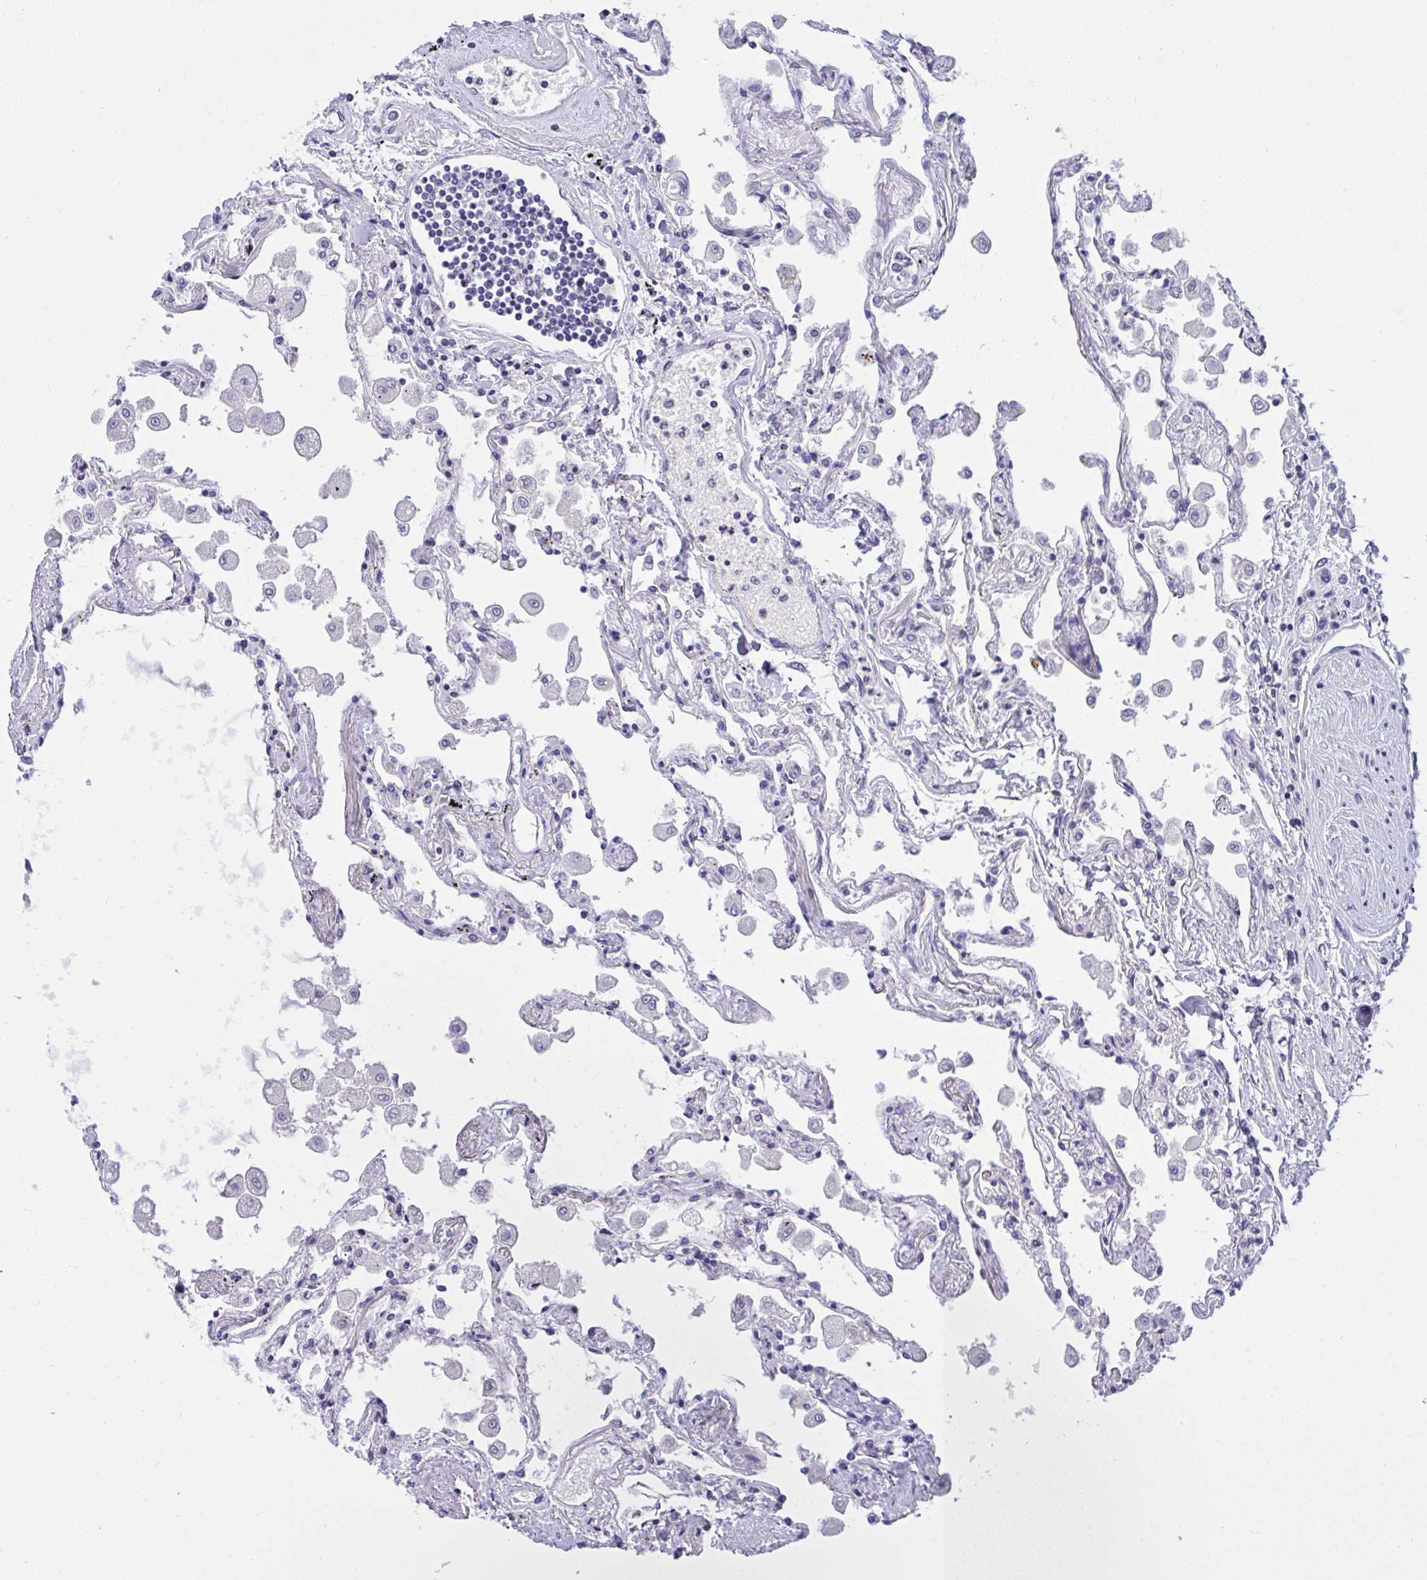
{"staining": {"intensity": "negative", "quantity": "none", "location": "none"}, "tissue": "lung", "cell_type": "Alveolar cells", "image_type": "normal", "snomed": [{"axis": "morphology", "description": "Normal tissue, NOS"}, {"axis": "morphology", "description": "Adenocarcinoma, NOS"}, {"axis": "topography", "description": "Cartilage tissue"}, {"axis": "topography", "description": "Lung"}], "caption": "Immunohistochemistry (IHC) micrograph of normal lung: lung stained with DAB shows no significant protein positivity in alveolar cells.", "gene": "TLN2", "patient": {"sex": "female", "age": 67}}